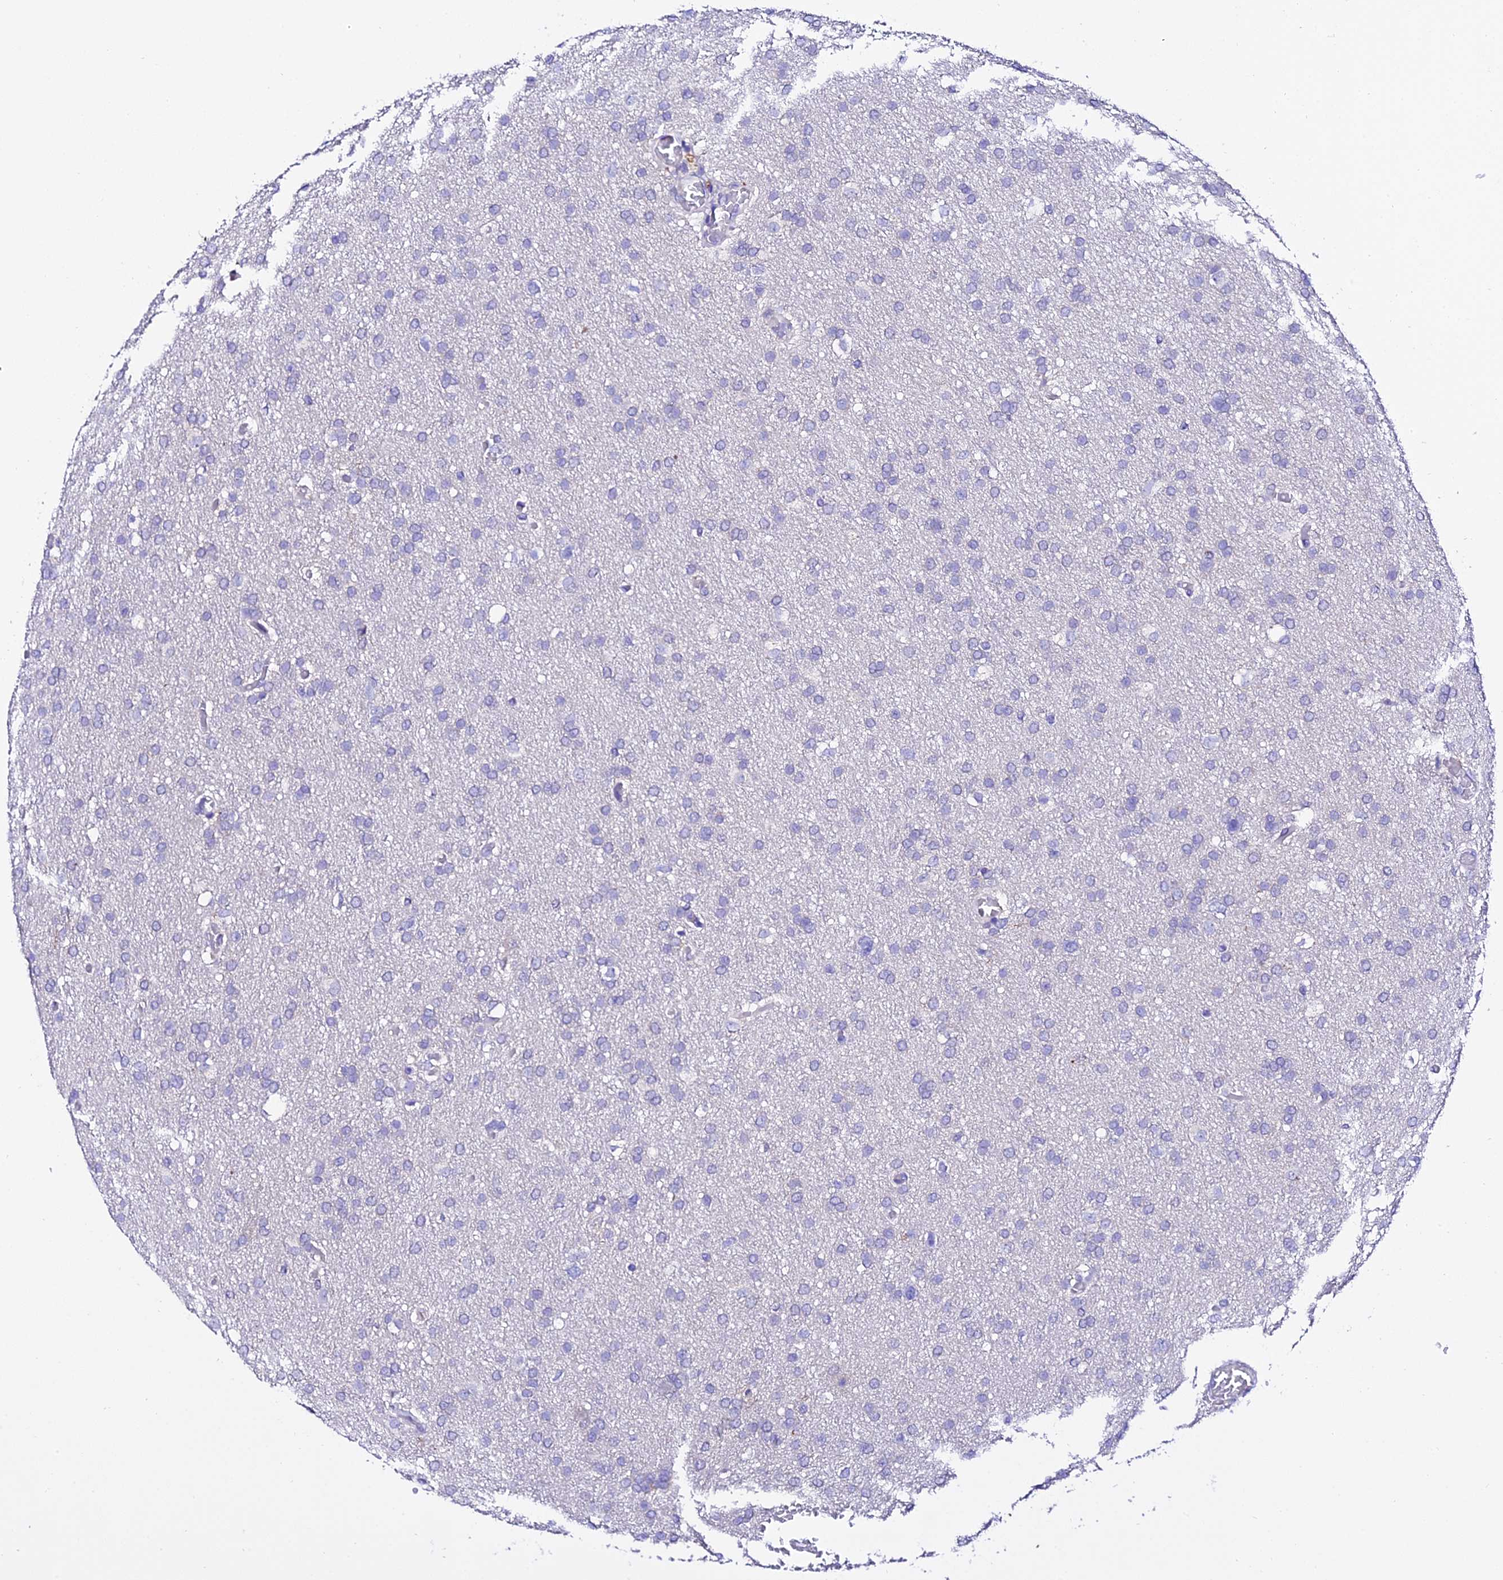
{"staining": {"intensity": "negative", "quantity": "none", "location": "none"}, "tissue": "glioma", "cell_type": "Tumor cells", "image_type": "cancer", "snomed": [{"axis": "morphology", "description": "Glioma, malignant, High grade"}, {"axis": "topography", "description": "Cerebral cortex"}], "caption": "Malignant high-grade glioma was stained to show a protein in brown. There is no significant staining in tumor cells.", "gene": "TMEM117", "patient": {"sex": "female", "age": 36}}